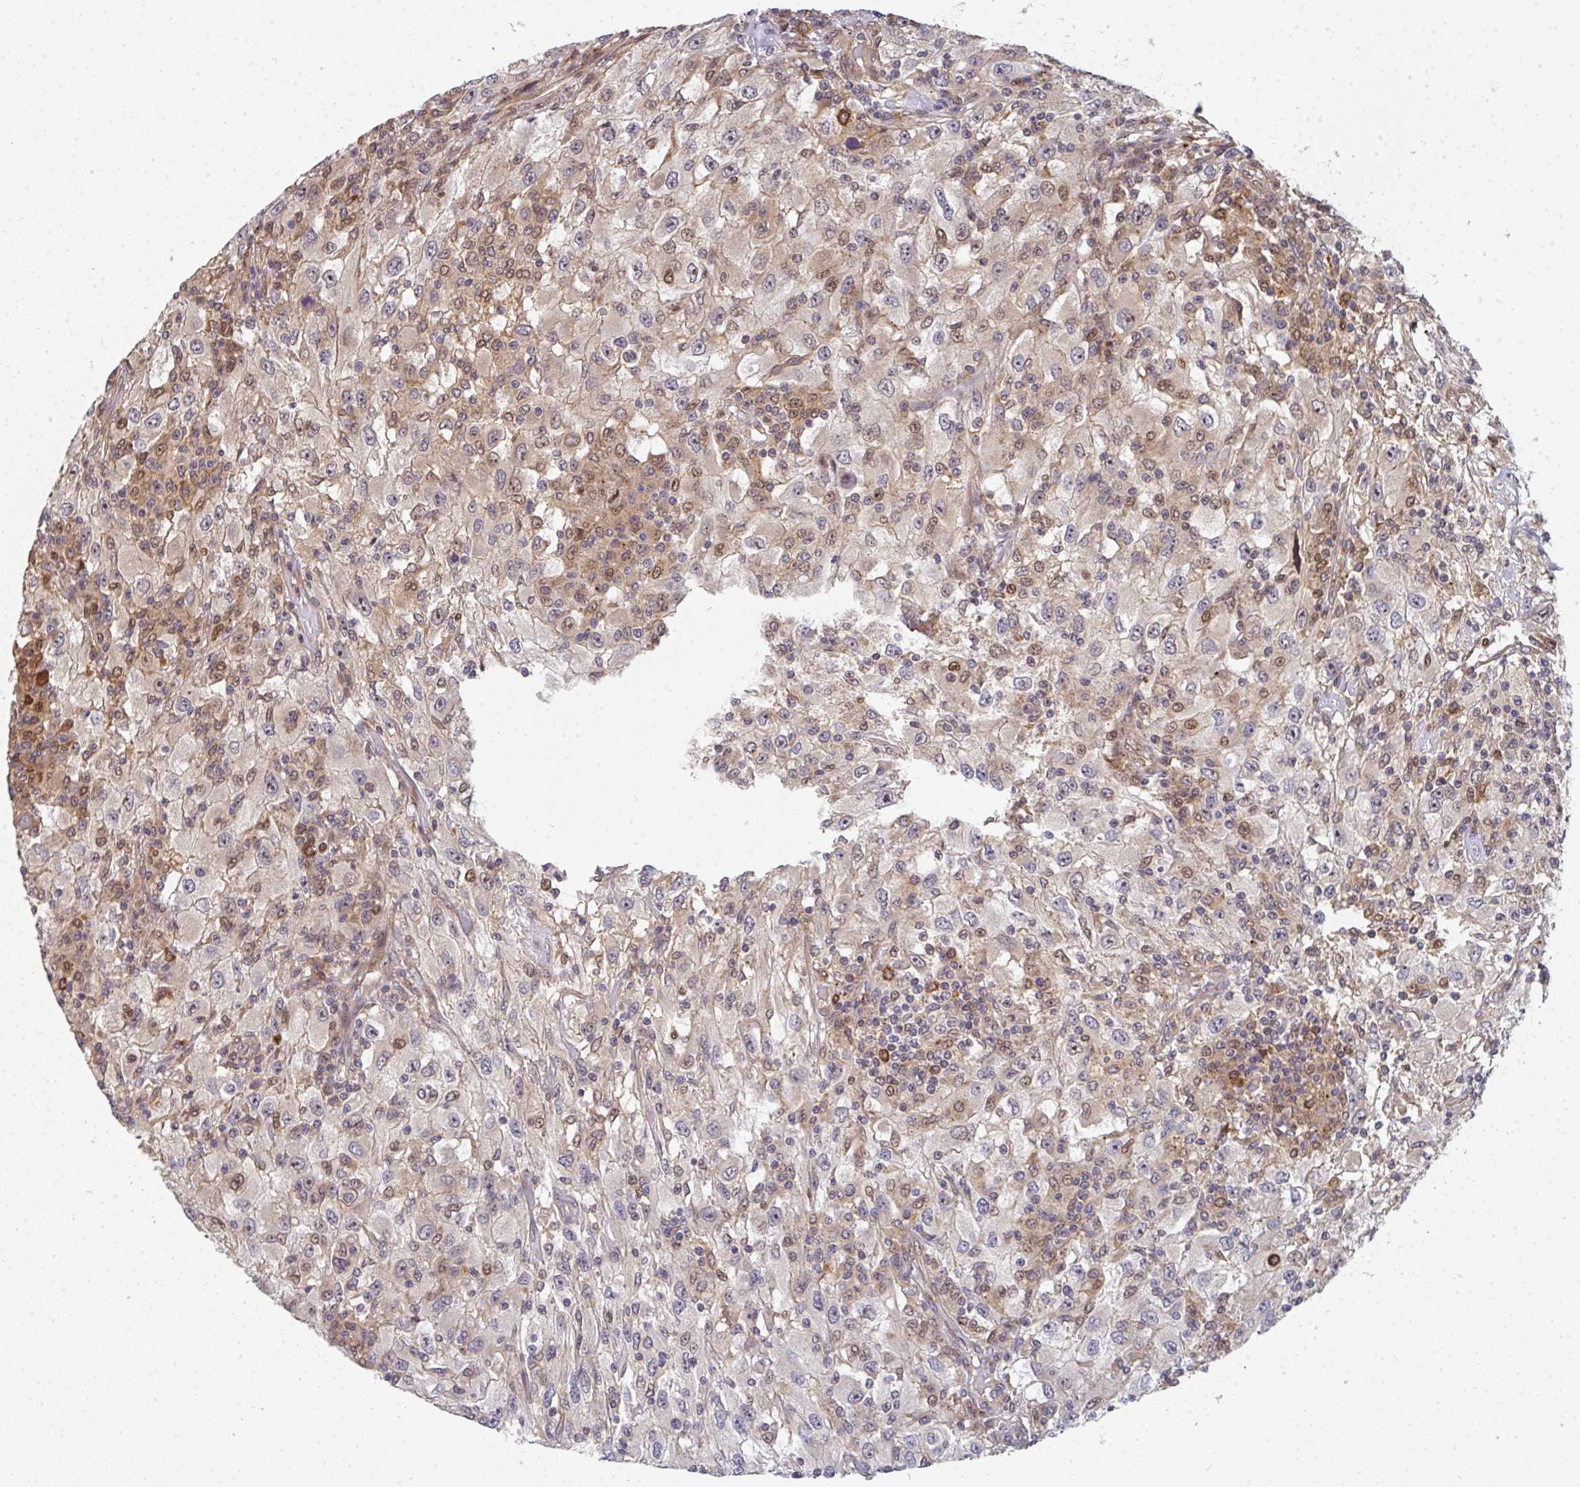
{"staining": {"intensity": "weak", "quantity": "25%-75%", "location": "cytoplasmic/membranous"}, "tissue": "renal cancer", "cell_type": "Tumor cells", "image_type": "cancer", "snomed": [{"axis": "morphology", "description": "Adenocarcinoma, NOS"}, {"axis": "topography", "description": "Kidney"}], "caption": "IHC of adenocarcinoma (renal) exhibits low levels of weak cytoplasmic/membranous positivity in about 25%-75% of tumor cells. (DAB (3,3'-diaminobenzidine) = brown stain, brightfield microscopy at high magnification).", "gene": "SIMC1", "patient": {"sex": "female", "age": 67}}